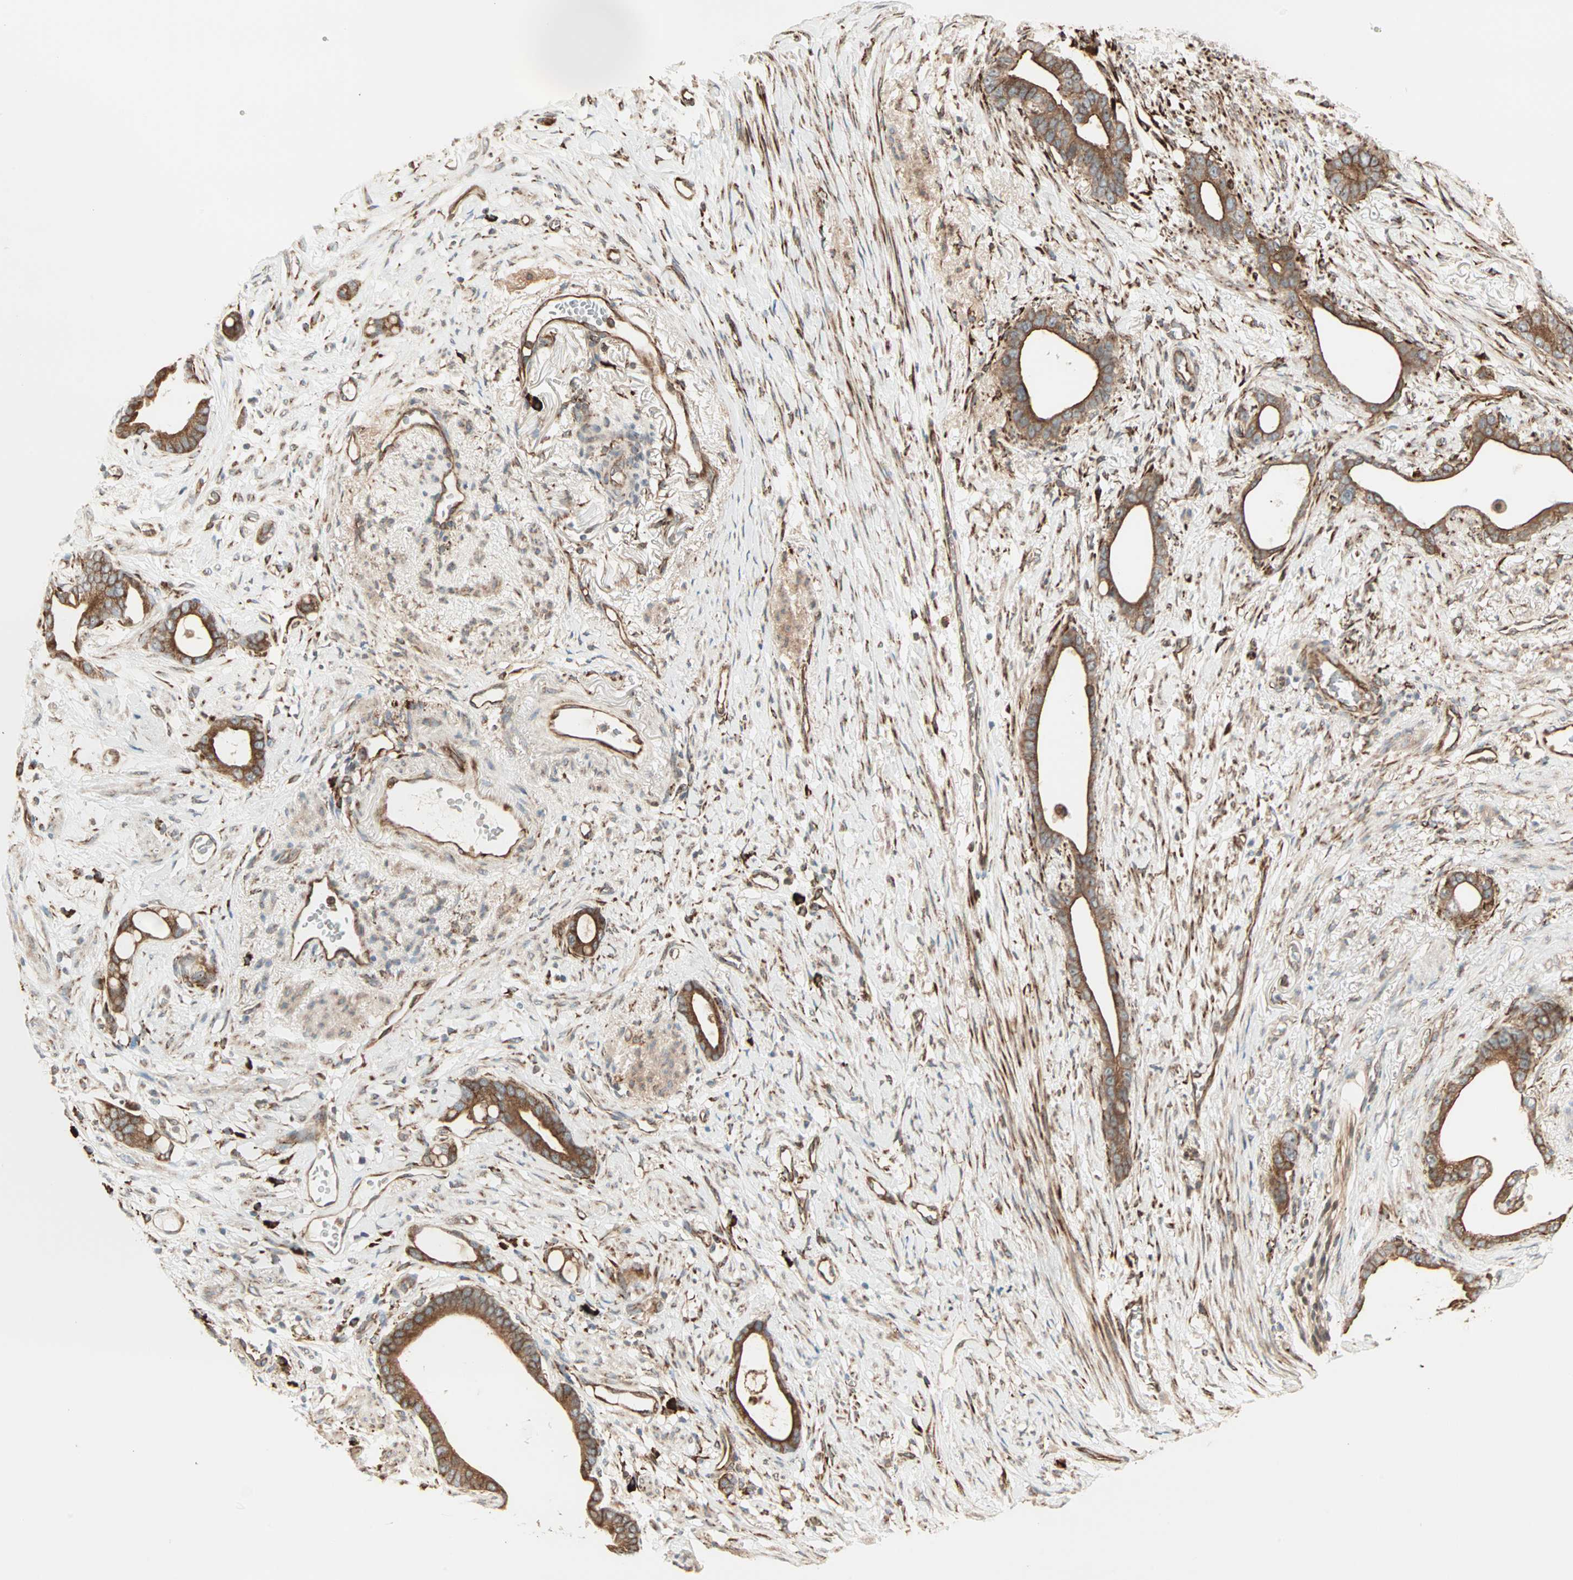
{"staining": {"intensity": "strong", "quantity": ">75%", "location": "cytoplasmic/membranous"}, "tissue": "stomach cancer", "cell_type": "Tumor cells", "image_type": "cancer", "snomed": [{"axis": "morphology", "description": "Adenocarcinoma, NOS"}, {"axis": "topography", "description": "Stomach"}], "caption": "Immunohistochemistry photomicrograph of stomach cancer (adenocarcinoma) stained for a protein (brown), which shows high levels of strong cytoplasmic/membranous expression in approximately >75% of tumor cells.", "gene": "P4HA1", "patient": {"sex": "female", "age": 75}}